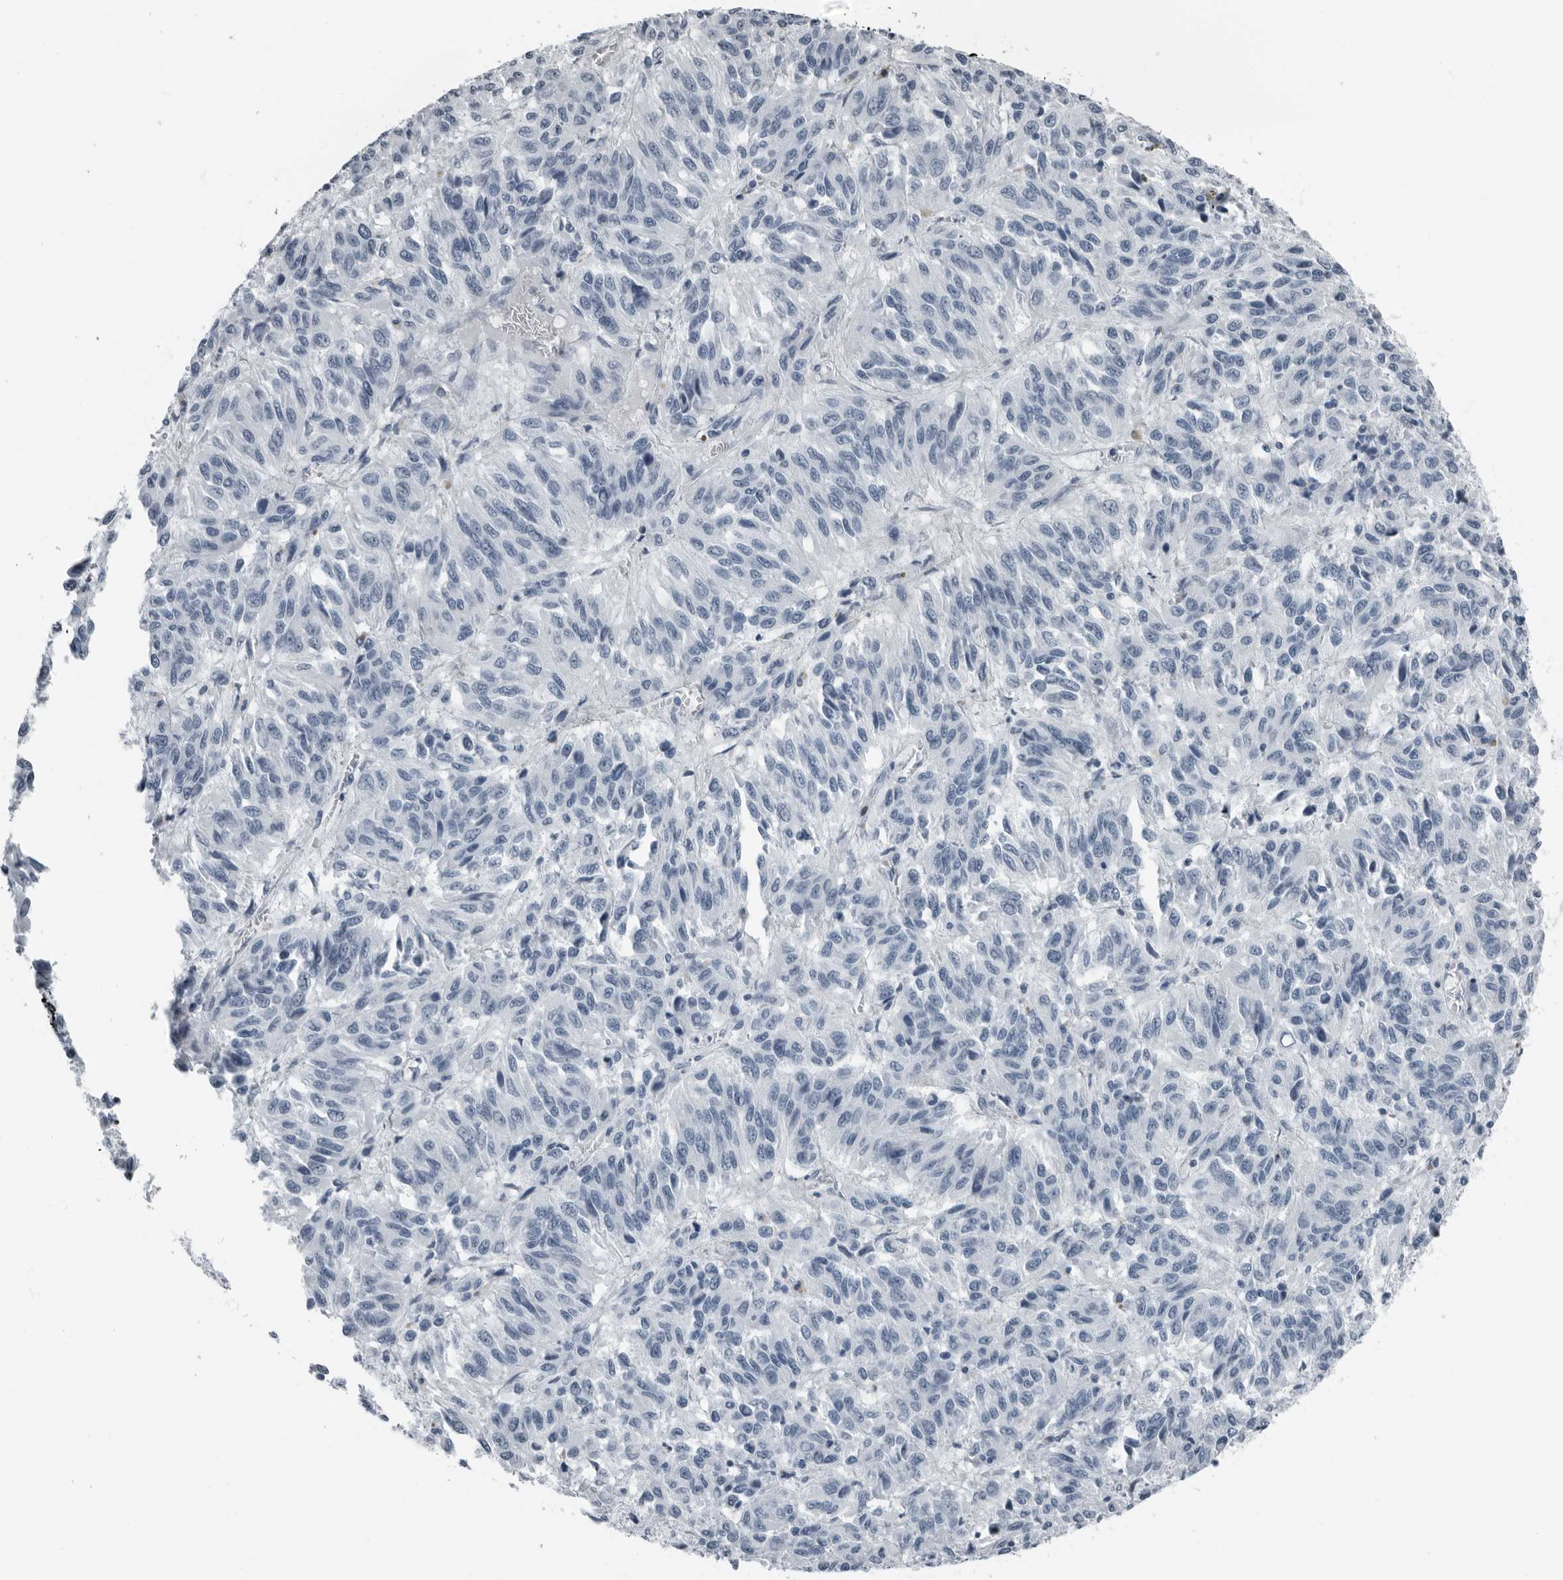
{"staining": {"intensity": "negative", "quantity": "none", "location": "none"}, "tissue": "melanoma", "cell_type": "Tumor cells", "image_type": "cancer", "snomed": [{"axis": "morphology", "description": "Malignant melanoma, Metastatic site"}, {"axis": "topography", "description": "Lung"}], "caption": "Image shows no protein staining in tumor cells of malignant melanoma (metastatic site) tissue.", "gene": "PRSS1", "patient": {"sex": "male", "age": 64}}